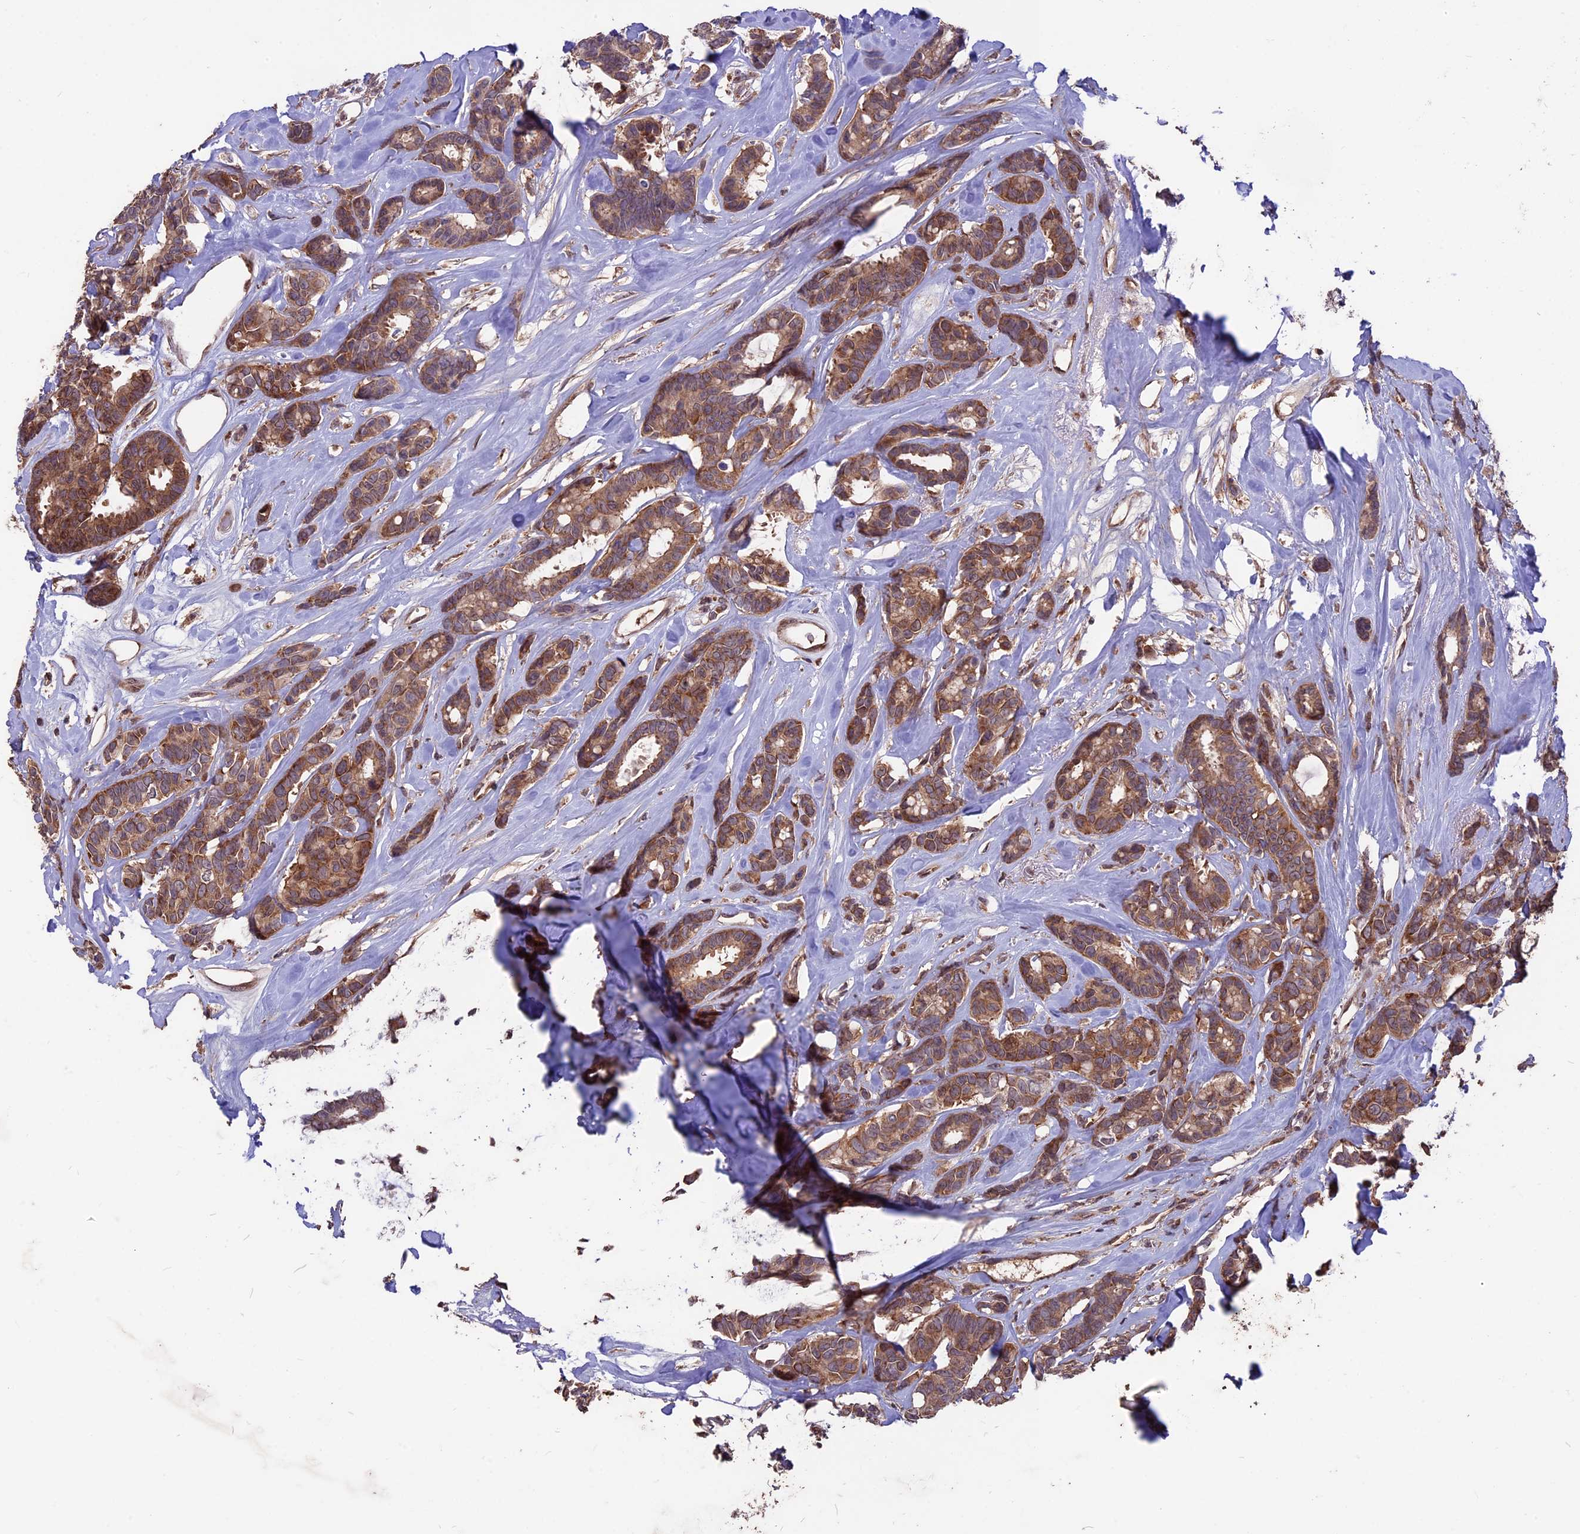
{"staining": {"intensity": "moderate", "quantity": ">75%", "location": "cytoplasmic/membranous"}, "tissue": "breast cancer", "cell_type": "Tumor cells", "image_type": "cancer", "snomed": [{"axis": "morphology", "description": "Duct carcinoma"}, {"axis": "topography", "description": "Breast"}], "caption": "High-power microscopy captured an immunohistochemistry image of breast cancer (intraductal carcinoma), revealing moderate cytoplasmic/membranous positivity in about >75% of tumor cells. (DAB = brown stain, brightfield microscopy at high magnification).", "gene": "ZNF598", "patient": {"sex": "female", "age": 87}}